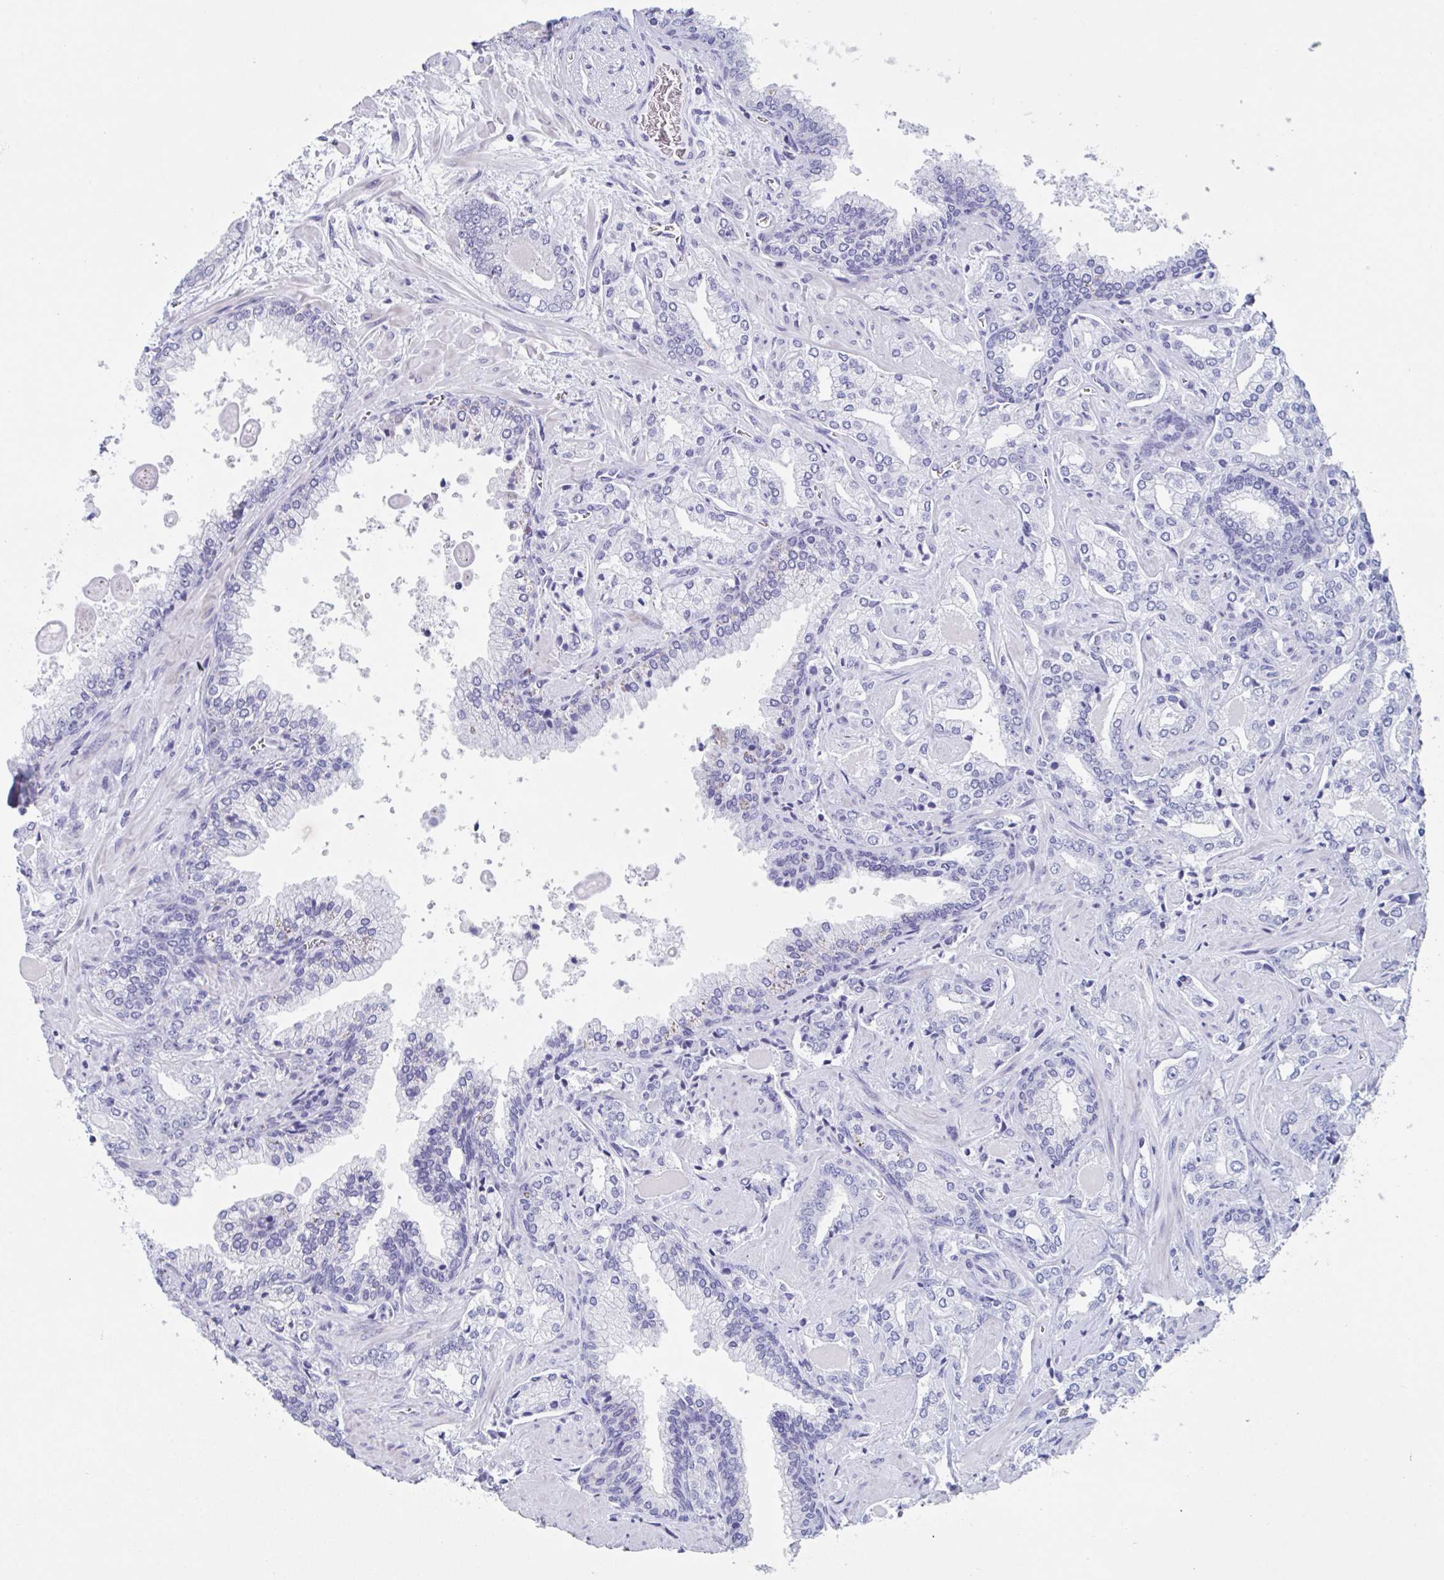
{"staining": {"intensity": "negative", "quantity": "none", "location": "none"}, "tissue": "prostate cancer", "cell_type": "Tumor cells", "image_type": "cancer", "snomed": [{"axis": "morphology", "description": "Adenocarcinoma, High grade"}, {"axis": "topography", "description": "Prostate"}], "caption": "This is an IHC histopathology image of human prostate cancer (high-grade adenocarcinoma). There is no positivity in tumor cells.", "gene": "ZPBP", "patient": {"sex": "male", "age": 60}}